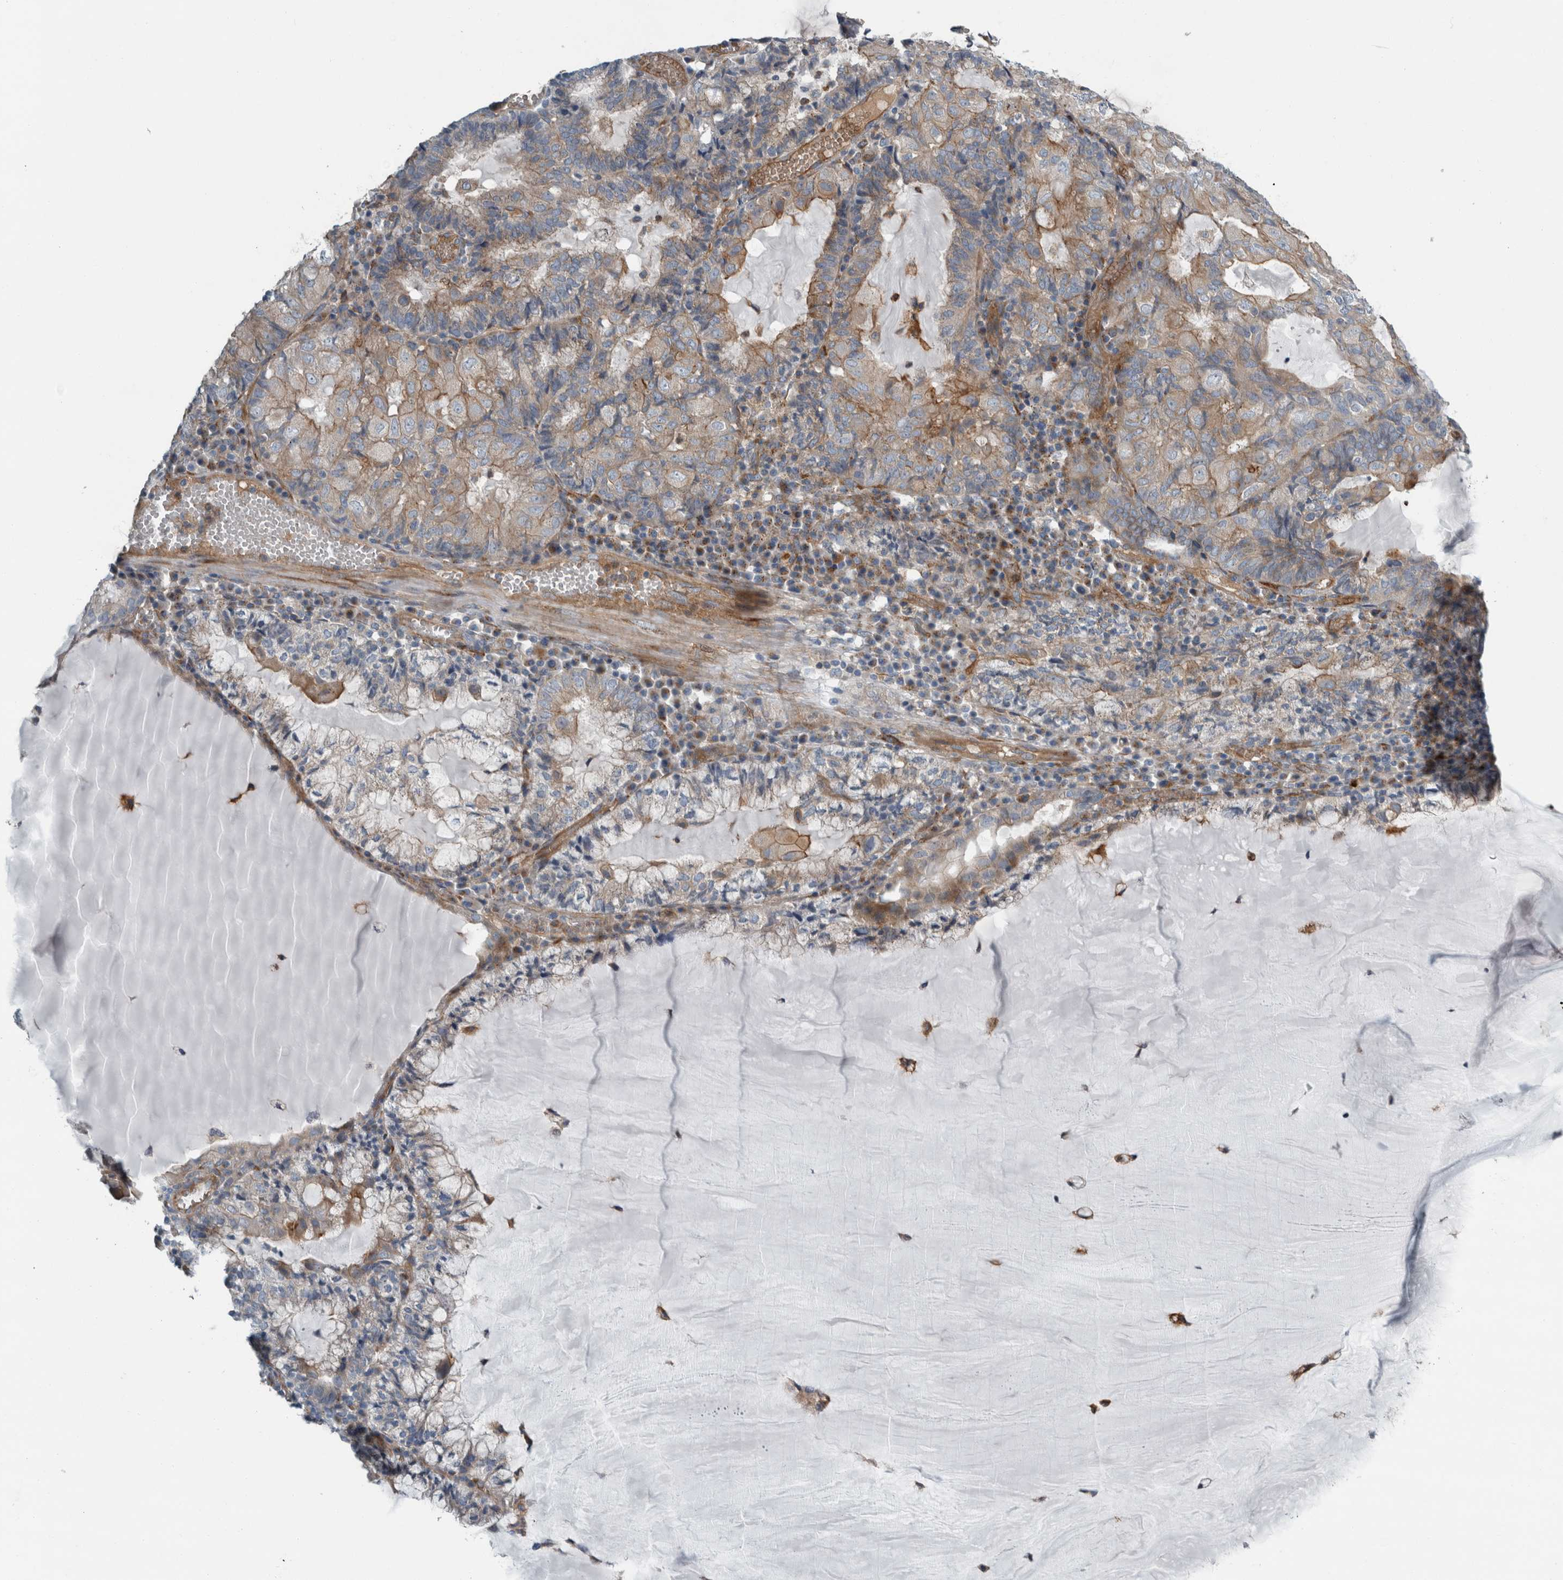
{"staining": {"intensity": "moderate", "quantity": "25%-75%", "location": "cytoplasmic/membranous"}, "tissue": "endometrial cancer", "cell_type": "Tumor cells", "image_type": "cancer", "snomed": [{"axis": "morphology", "description": "Adenocarcinoma, NOS"}, {"axis": "topography", "description": "Endometrium"}], "caption": "An immunohistochemistry photomicrograph of neoplastic tissue is shown. Protein staining in brown shows moderate cytoplasmic/membranous positivity in endometrial adenocarcinoma within tumor cells. The protein is shown in brown color, while the nuclei are stained blue.", "gene": "GLT8D2", "patient": {"sex": "female", "age": 81}}